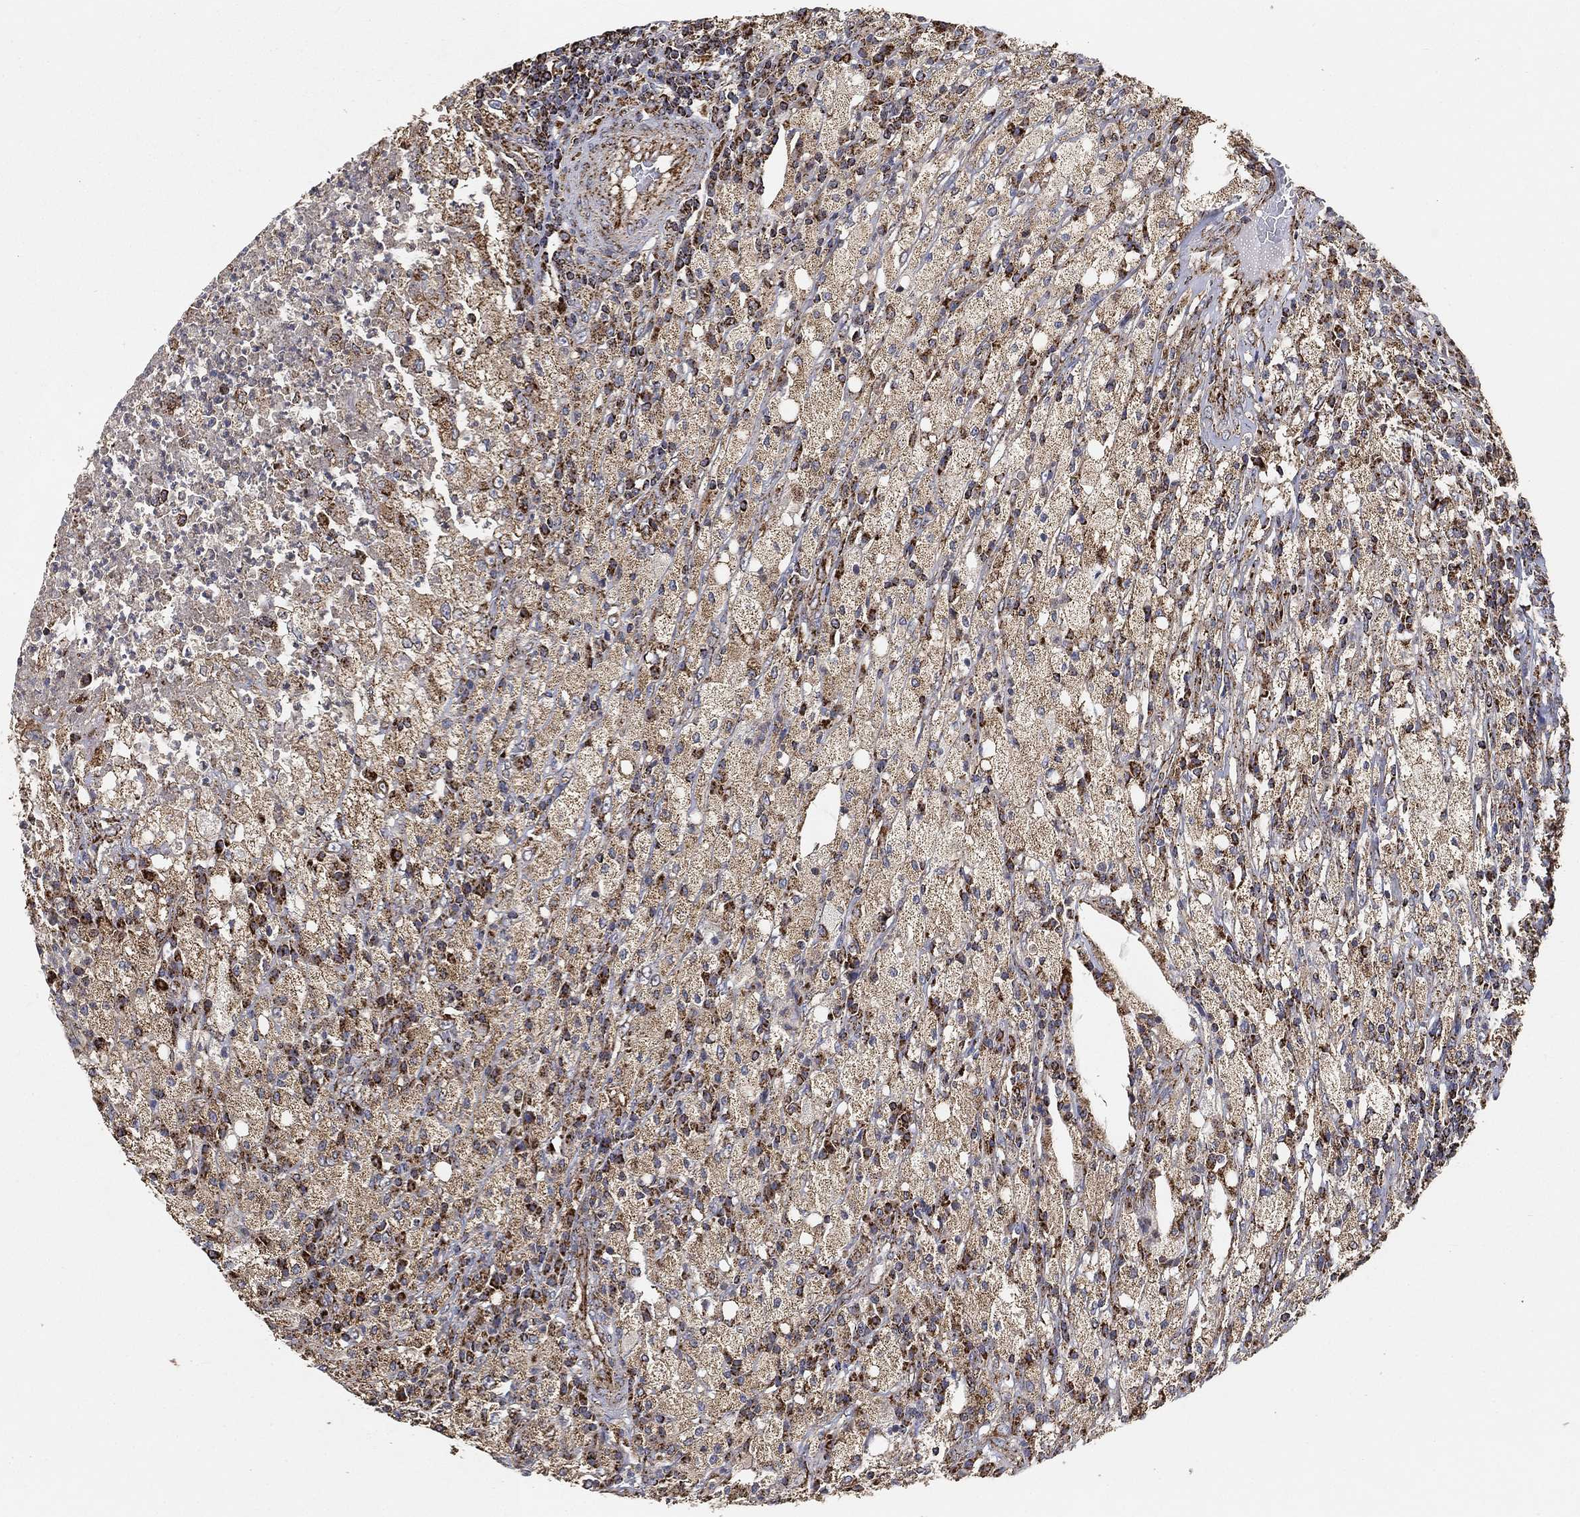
{"staining": {"intensity": "weak", "quantity": "<25%", "location": "cytoplasmic/membranous"}, "tissue": "testis cancer", "cell_type": "Tumor cells", "image_type": "cancer", "snomed": [{"axis": "morphology", "description": "Necrosis, NOS"}, {"axis": "morphology", "description": "Carcinoma, Embryonal, NOS"}, {"axis": "topography", "description": "Testis"}], "caption": "Tumor cells show no significant positivity in embryonal carcinoma (testis). (DAB immunohistochemistry (IHC) visualized using brightfield microscopy, high magnification).", "gene": "SLC38A7", "patient": {"sex": "male", "age": 19}}